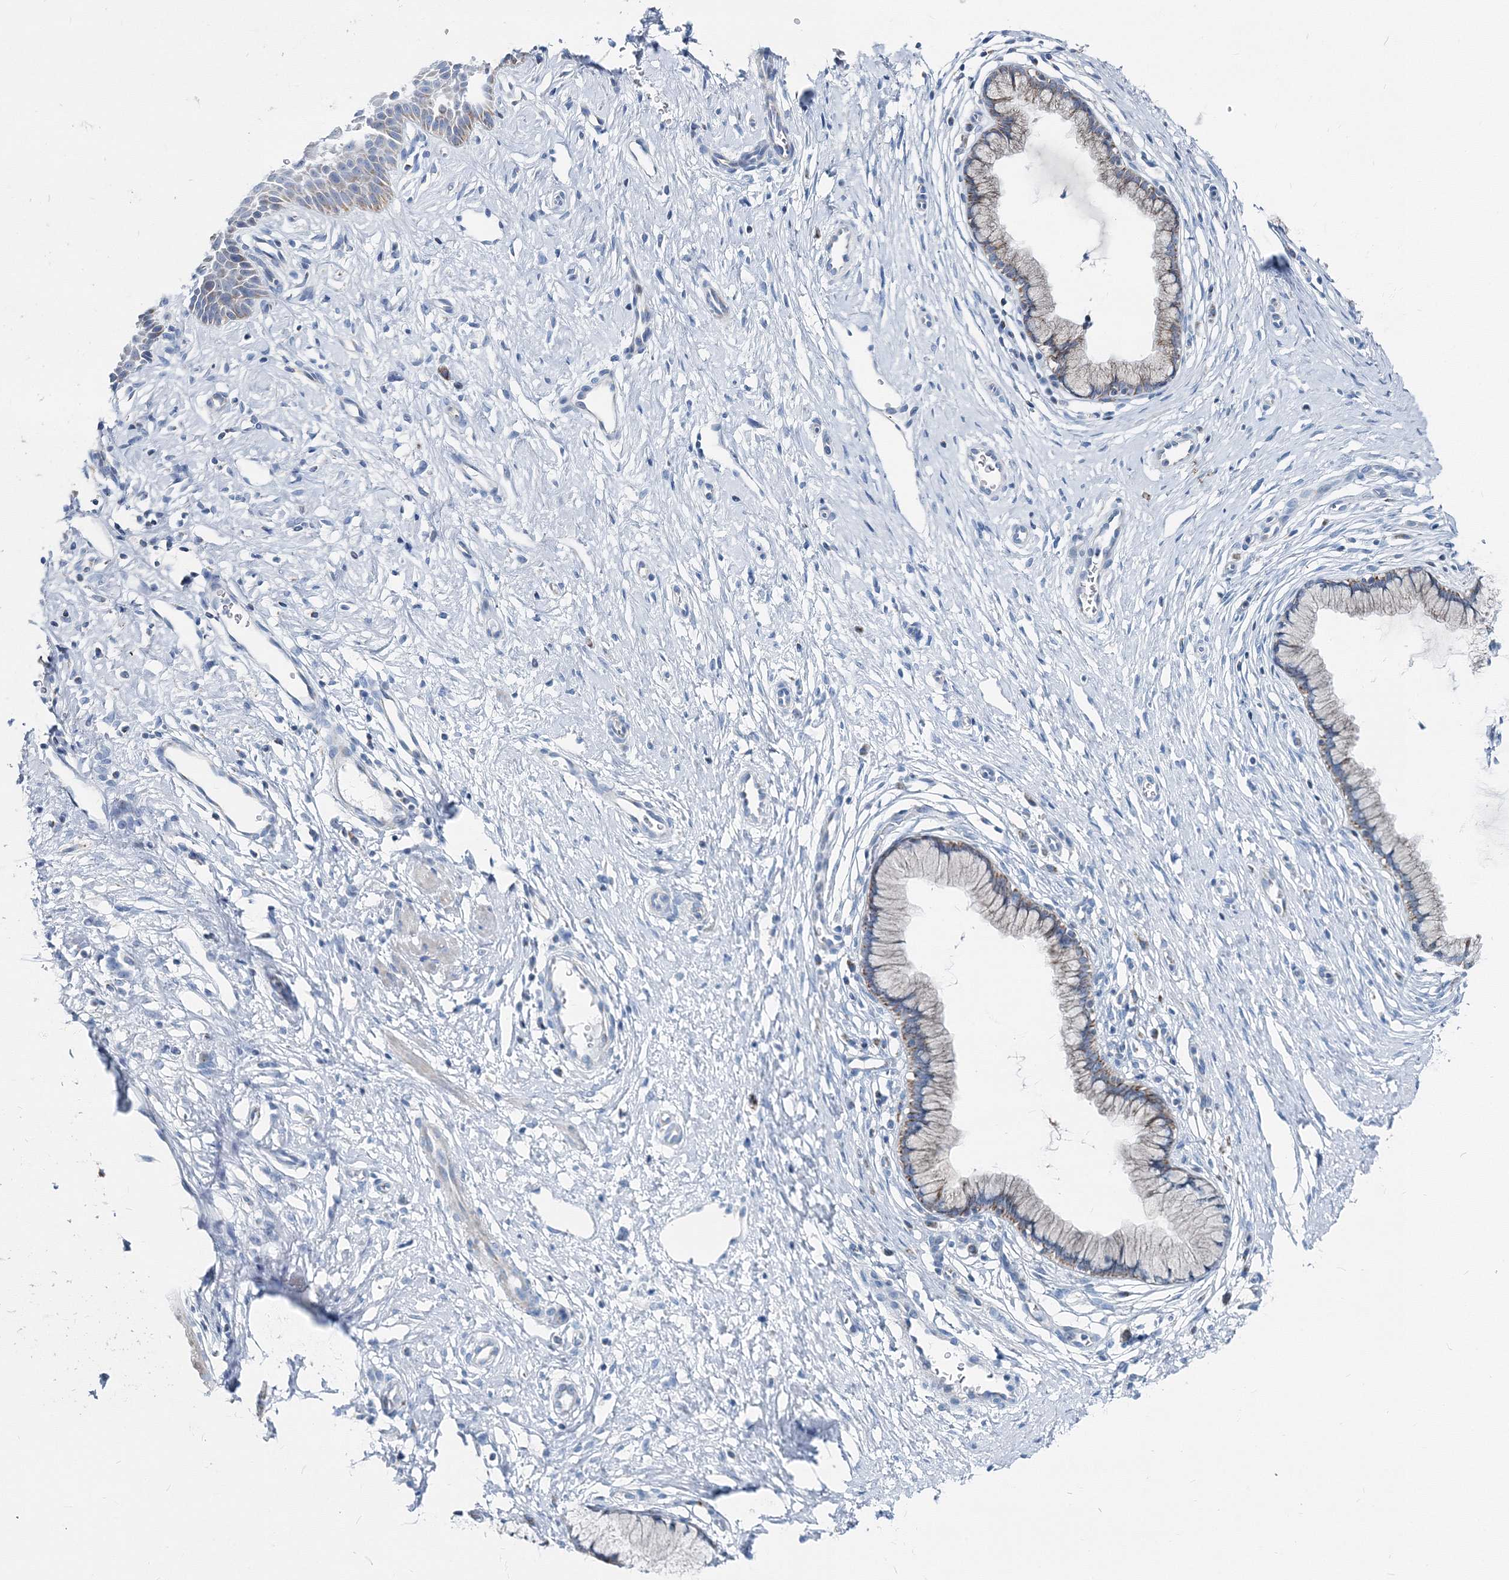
{"staining": {"intensity": "moderate", "quantity": "<25%", "location": "cytoplasmic/membranous"}, "tissue": "cervix", "cell_type": "Glandular cells", "image_type": "normal", "snomed": [{"axis": "morphology", "description": "Normal tissue, NOS"}, {"axis": "topography", "description": "Cervix"}], "caption": "A brown stain highlights moderate cytoplasmic/membranous positivity of a protein in glandular cells of unremarkable cervix. The staining was performed using DAB (3,3'-diaminobenzidine), with brown indicating positive protein expression. Nuclei are stained blue with hematoxylin.", "gene": "GABARAPL2", "patient": {"sex": "female", "age": 36}}